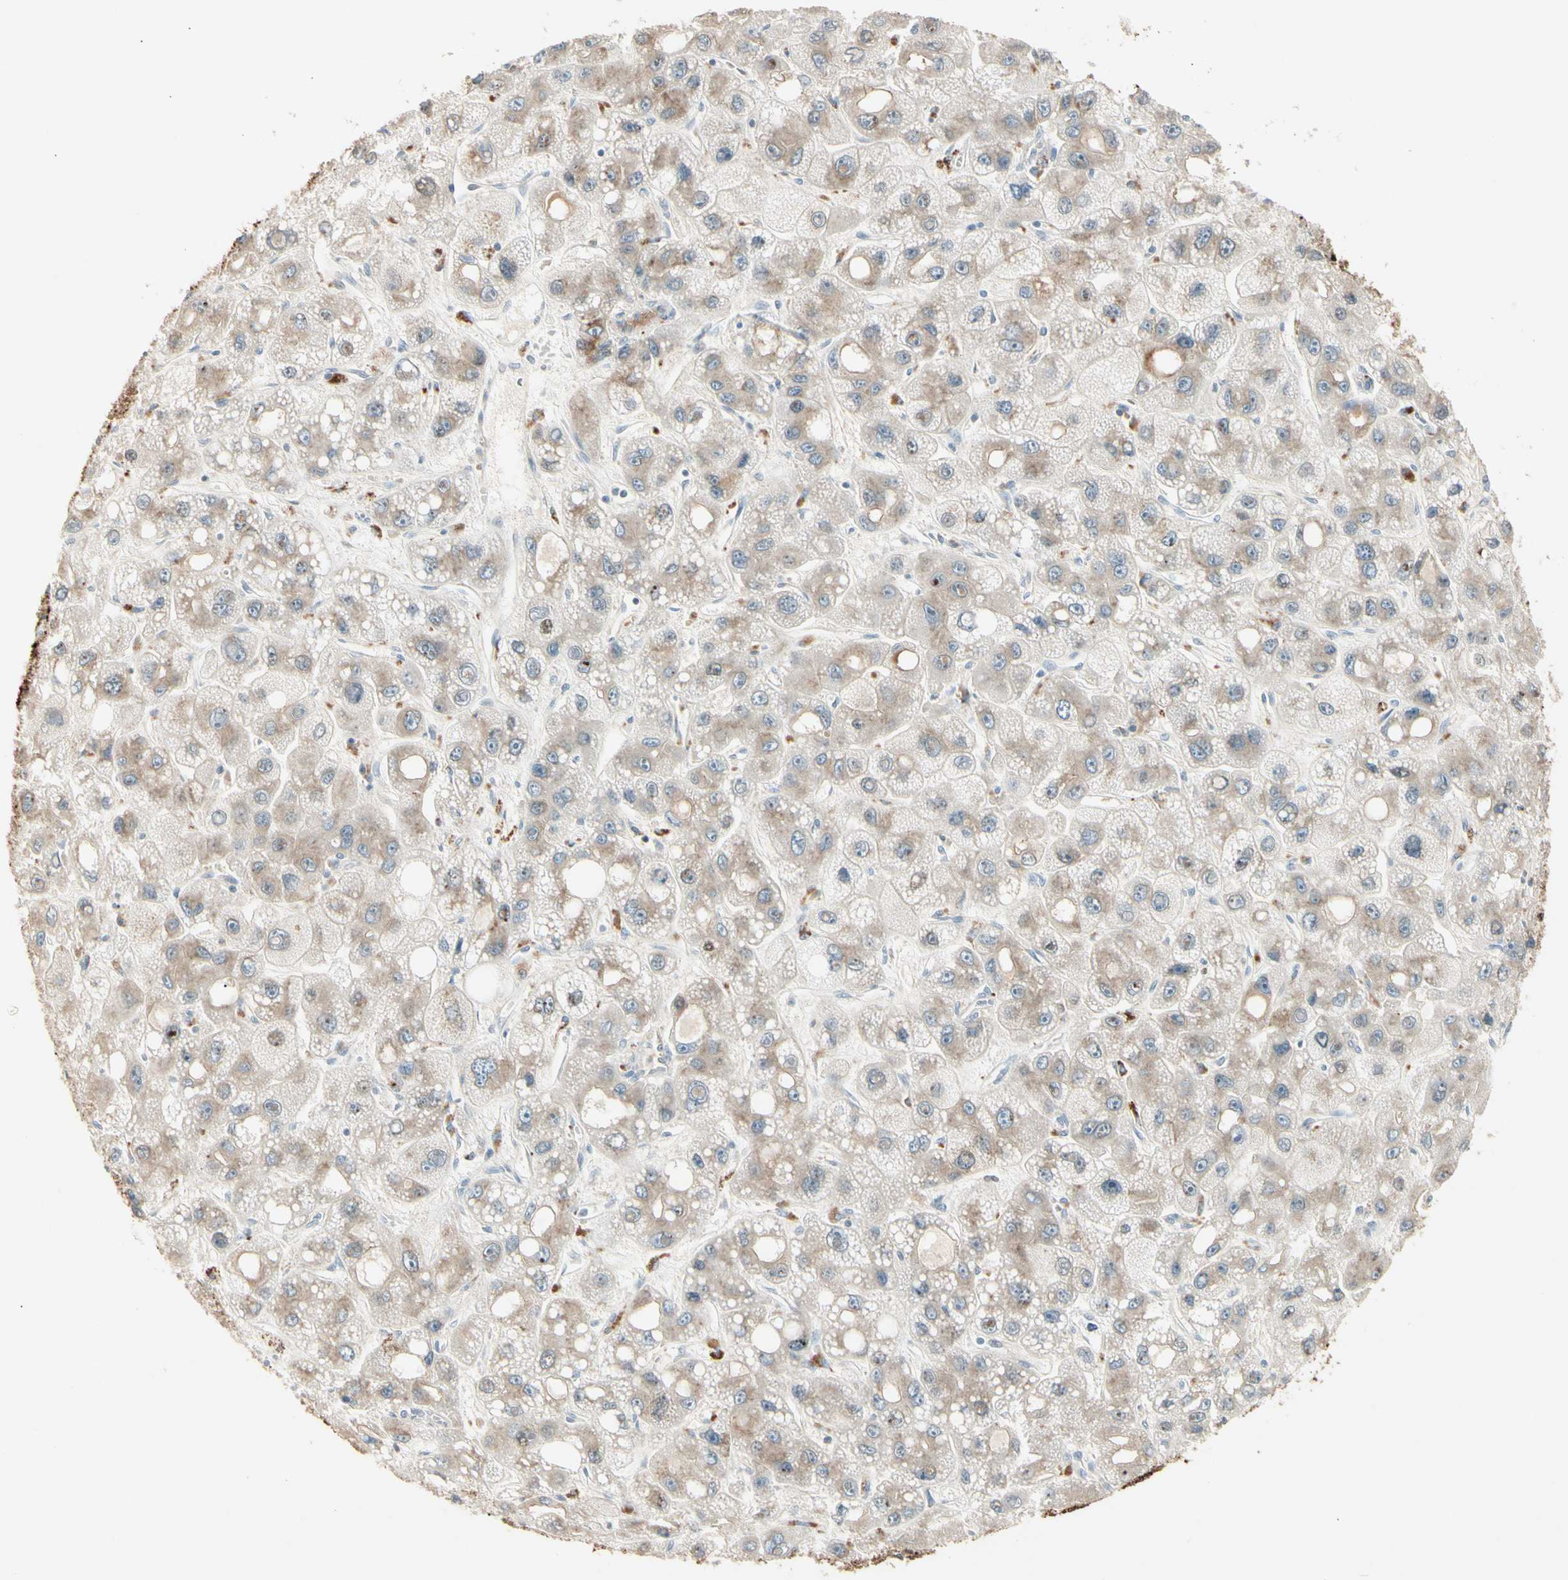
{"staining": {"intensity": "moderate", "quantity": "25%-75%", "location": "cytoplasmic/membranous"}, "tissue": "liver cancer", "cell_type": "Tumor cells", "image_type": "cancer", "snomed": [{"axis": "morphology", "description": "Carcinoma, Hepatocellular, NOS"}, {"axis": "topography", "description": "Liver"}], "caption": "Human hepatocellular carcinoma (liver) stained with a protein marker demonstrates moderate staining in tumor cells.", "gene": "SKIL", "patient": {"sex": "male", "age": 55}}